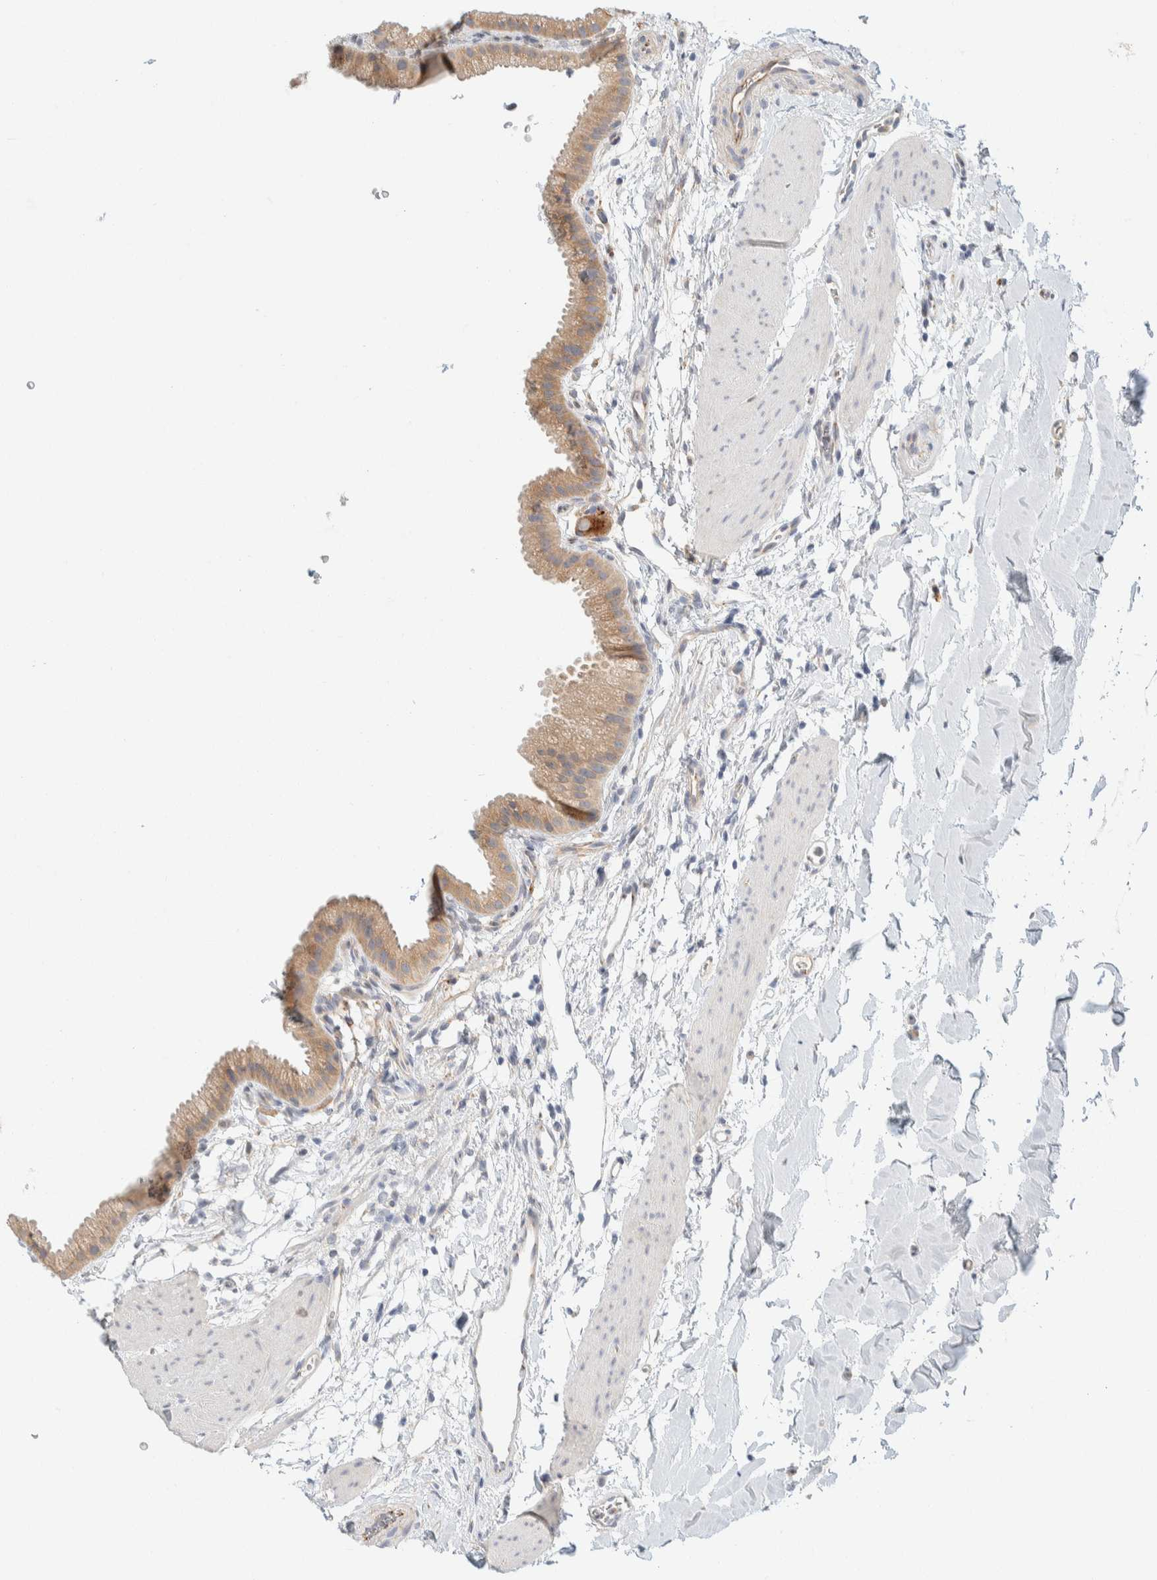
{"staining": {"intensity": "weak", "quantity": ">75%", "location": "cytoplasmic/membranous"}, "tissue": "gallbladder", "cell_type": "Glandular cells", "image_type": "normal", "snomed": [{"axis": "morphology", "description": "Normal tissue, NOS"}, {"axis": "topography", "description": "Gallbladder"}], "caption": "Glandular cells show weak cytoplasmic/membranous positivity in about >75% of cells in normal gallbladder.", "gene": "TMEM184B", "patient": {"sex": "female", "age": 64}}